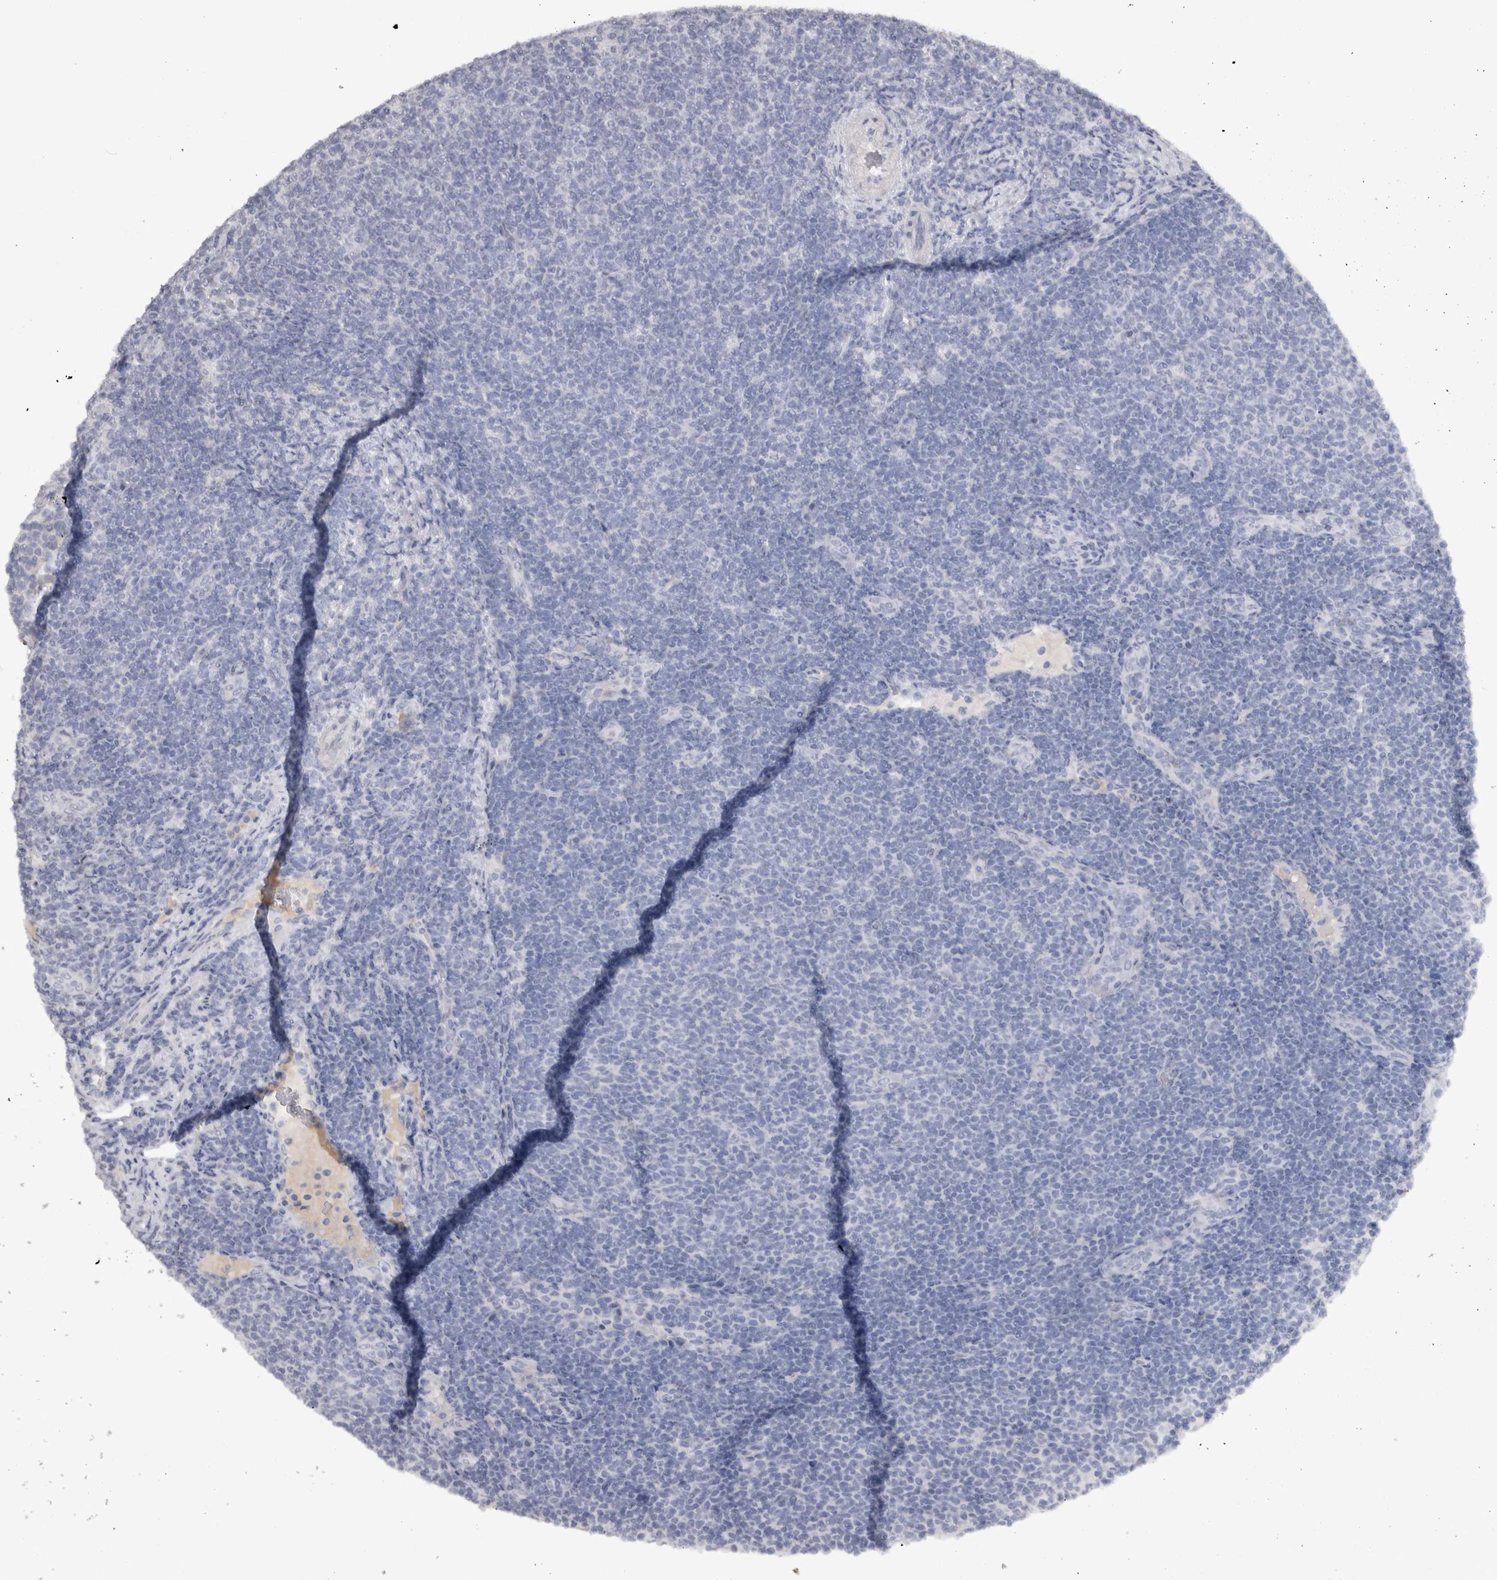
{"staining": {"intensity": "negative", "quantity": "none", "location": "none"}, "tissue": "lymphoma", "cell_type": "Tumor cells", "image_type": "cancer", "snomed": [{"axis": "morphology", "description": "Malignant lymphoma, non-Hodgkin's type, Low grade"}, {"axis": "topography", "description": "Lymph node"}], "caption": "Micrograph shows no significant protein positivity in tumor cells of malignant lymphoma, non-Hodgkin's type (low-grade).", "gene": "ADAM2", "patient": {"sex": "male", "age": 66}}